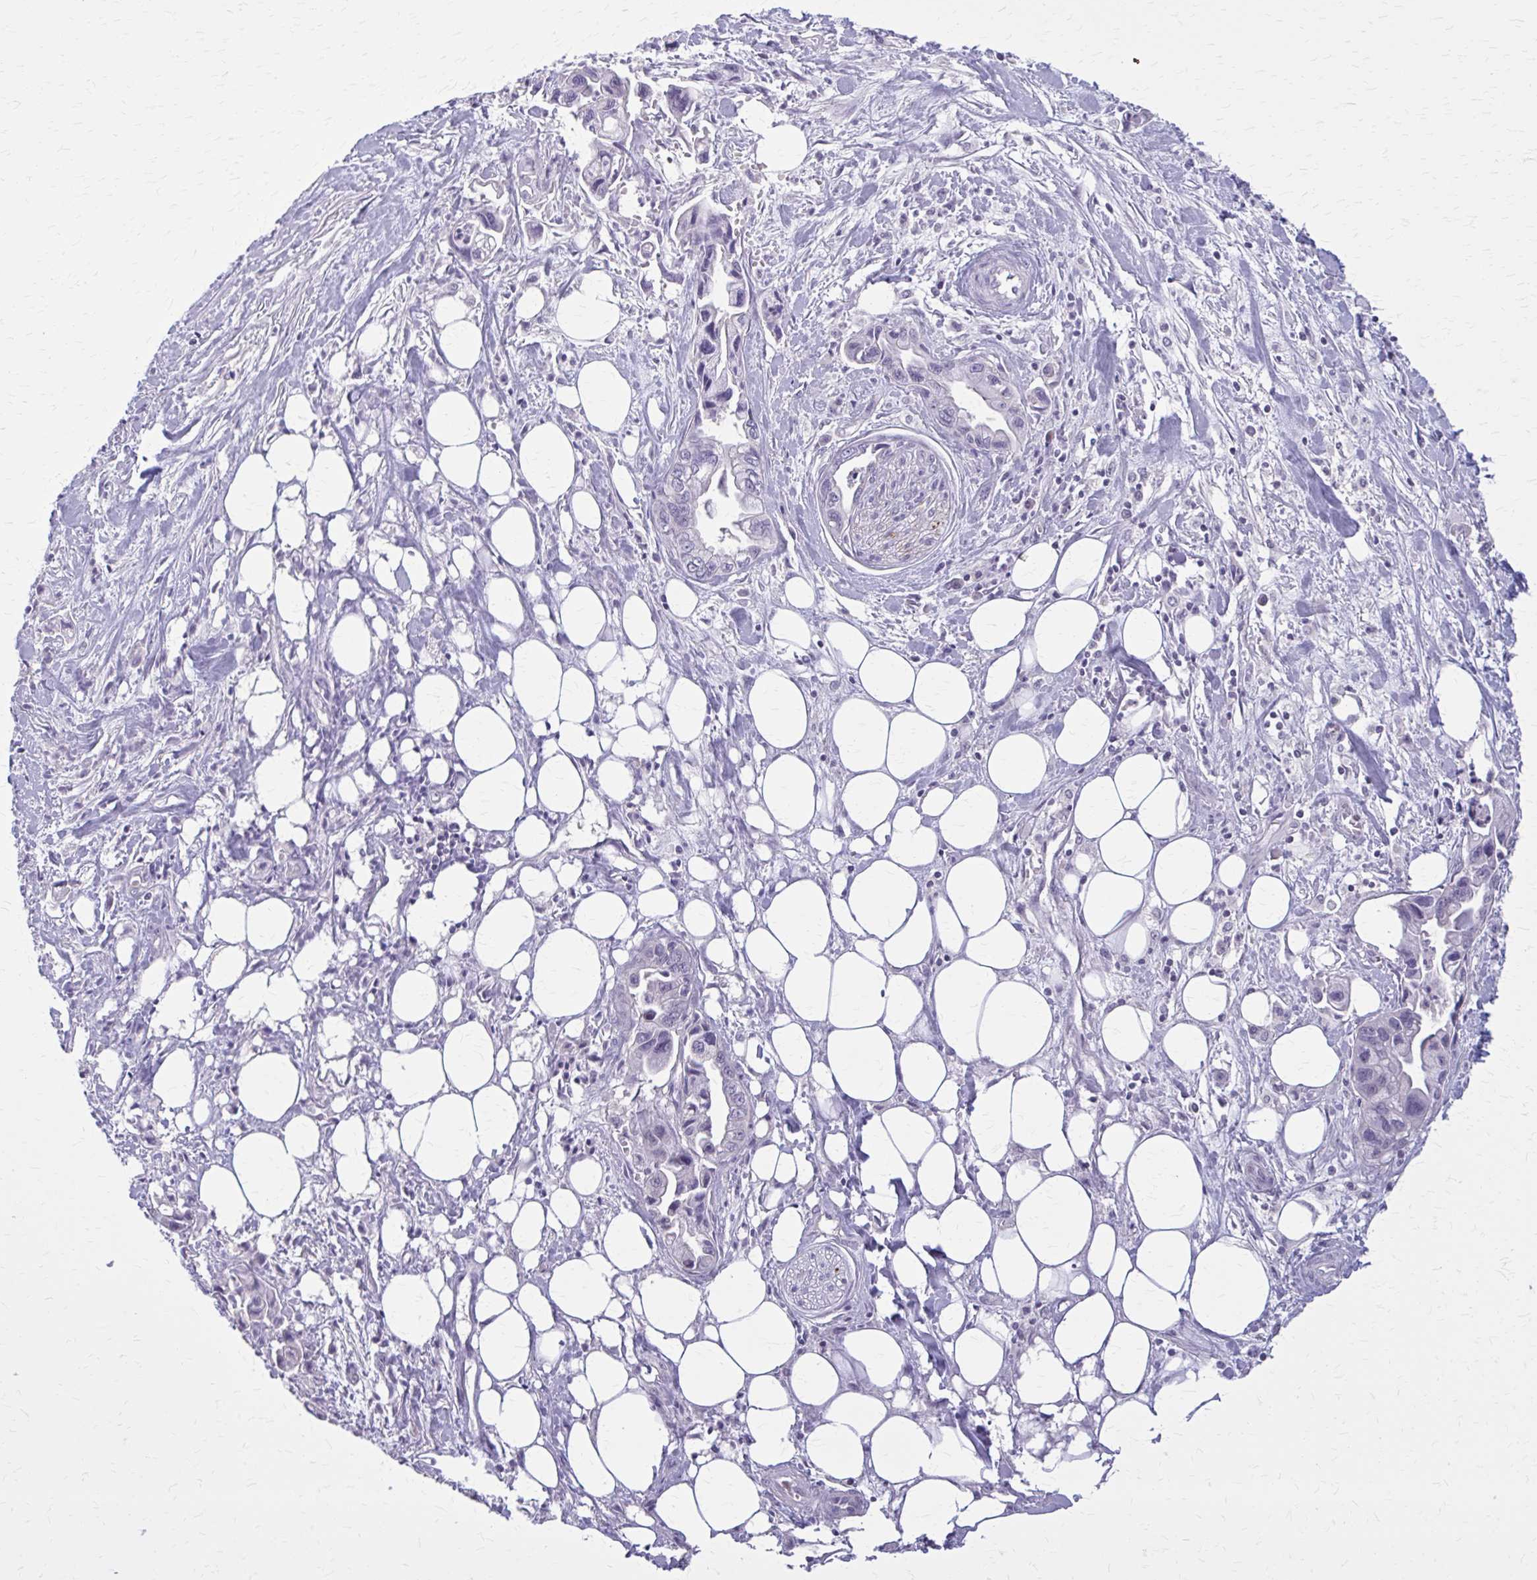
{"staining": {"intensity": "negative", "quantity": "none", "location": "none"}, "tissue": "pancreatic cancer", "cell_type": "Tumor cells", "image_type": "cancer", "snomed": [{"axis": "morphology", "description": "Adenocarcinoma, NOS"}, {"axis": "topography", "description": "Pancreas"}], "caption": "Immunohistochemical staining of pancreatic adenocarcinoma demonstrates no significant expression in tumor cells. The staining was performed using DAB to visualize the protein expression in brown, while the nuclei were stained in blue with hematoxylin (Magnification: 20x).", "gene": "OR4A47", "patient": {"sex": "male", "age": 61}}